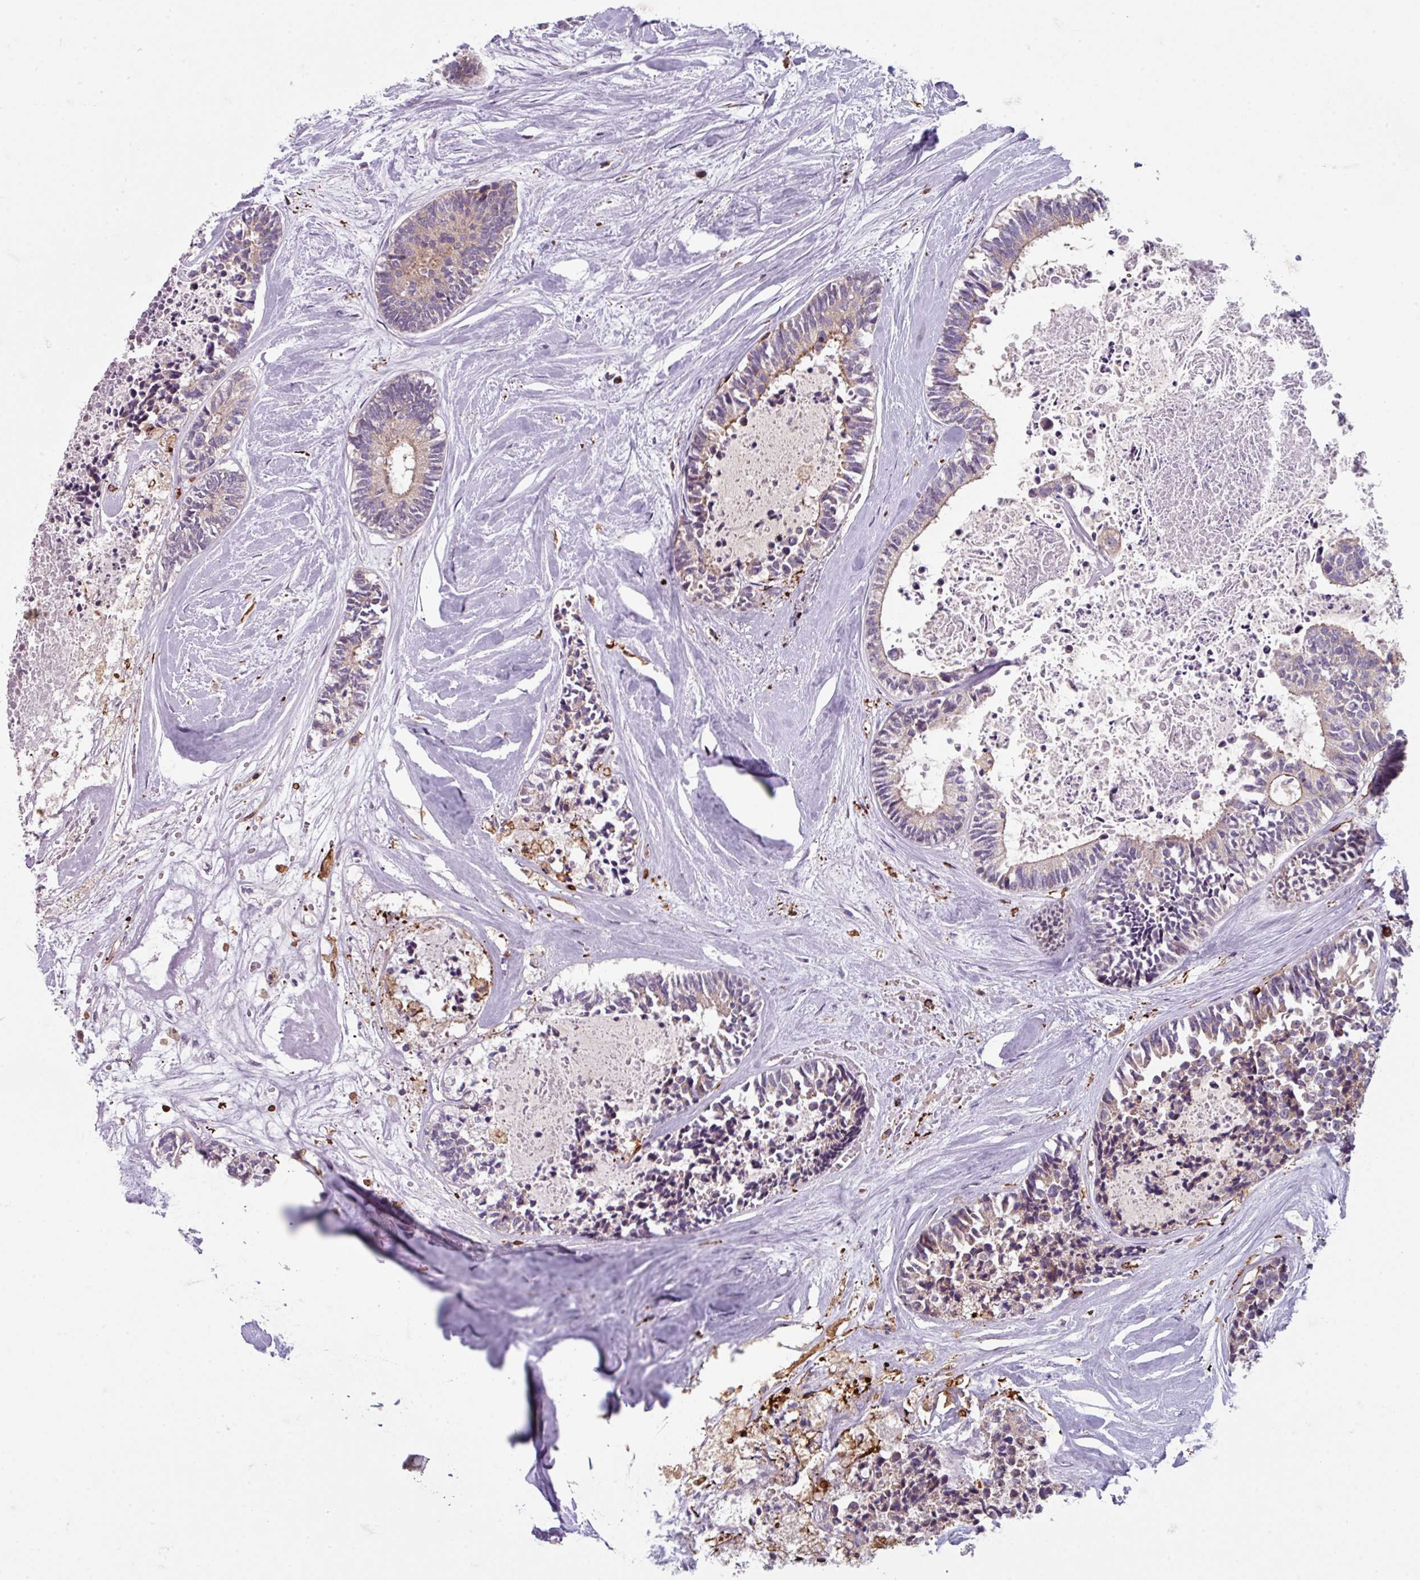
{"staining": {"intensity": "moderate", "quantity": "<25%", "location": "cytoplasmic/membranous"}, "tissue": "colorectal cancer", "cell_type": "Tumor cells", "image_type": "cancer", "snomed": [{"axis": "morphology", "description": "Adenocarcinoma, NOS"}, {"axis": "topography", "description": "Colon"}, {"axis": "topography", "description": "Rectum"}], "caption": "The image shows a brown stain indicating the presence of a protein in the cytoplasmic/membranous of tumor cells in colorectal cancer.", "gene": "NEDD9", "patient": {"sex": "male", "age": 57}}